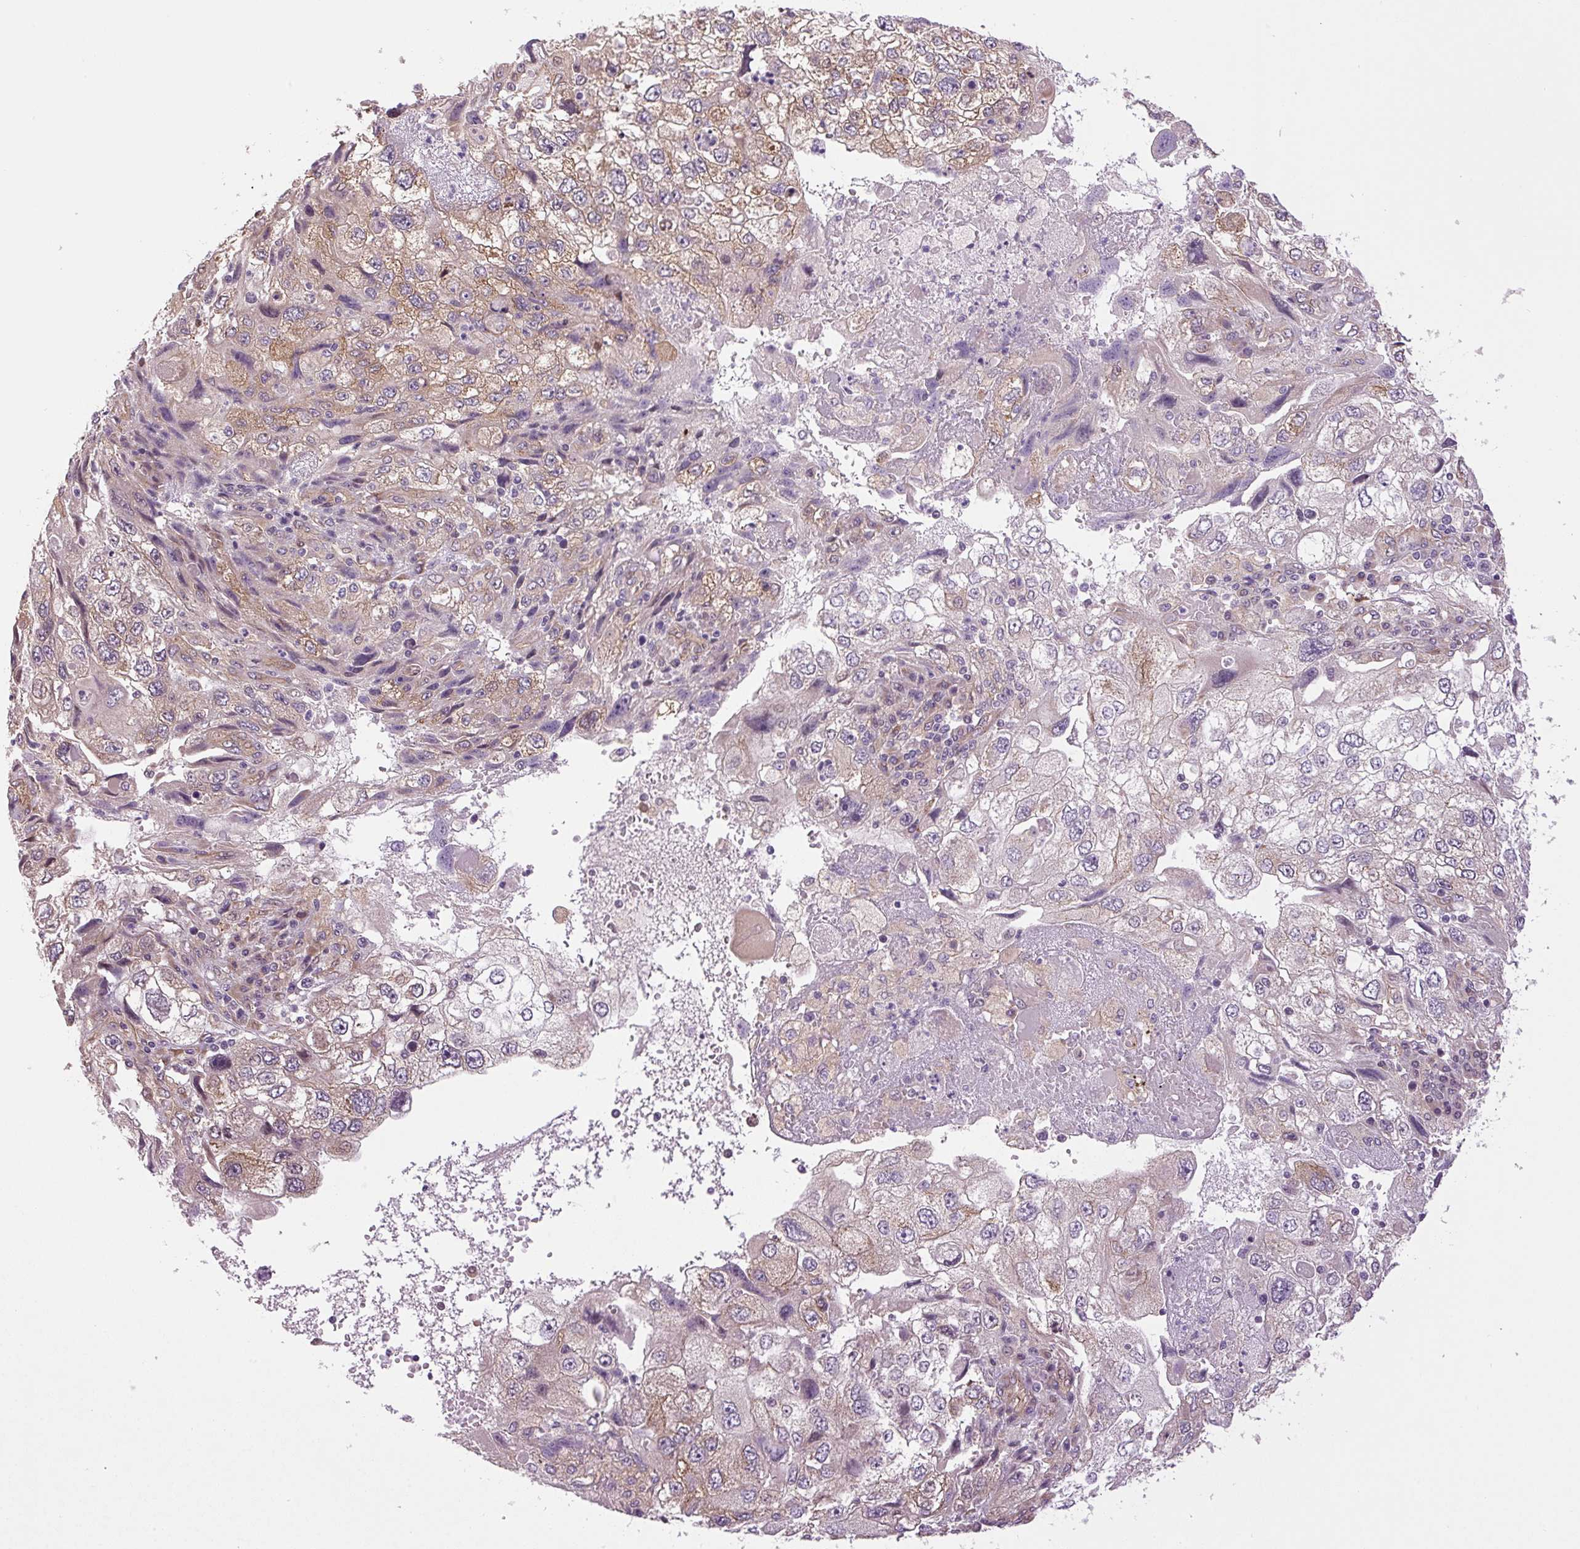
{"staining": {"intensity": "weak", "quantity": "<25%", "location": "cytoplasmic/membranous"}, "tissue": "endometrial cancer", "cell_type": "Tumor cells", "image_type": "cancer", "snomed": [{"axis": "morphology", "description": "Adenocarcinoma, NOS"}, {"axis": "topography", "description": "Endometrium"}], "caption": "Tumor cells are negative for brown protein staining in adenocarcinoma (endometrial).", "gene": "SEPTIN10", "patient": {"sex": "female", "age": 49}}